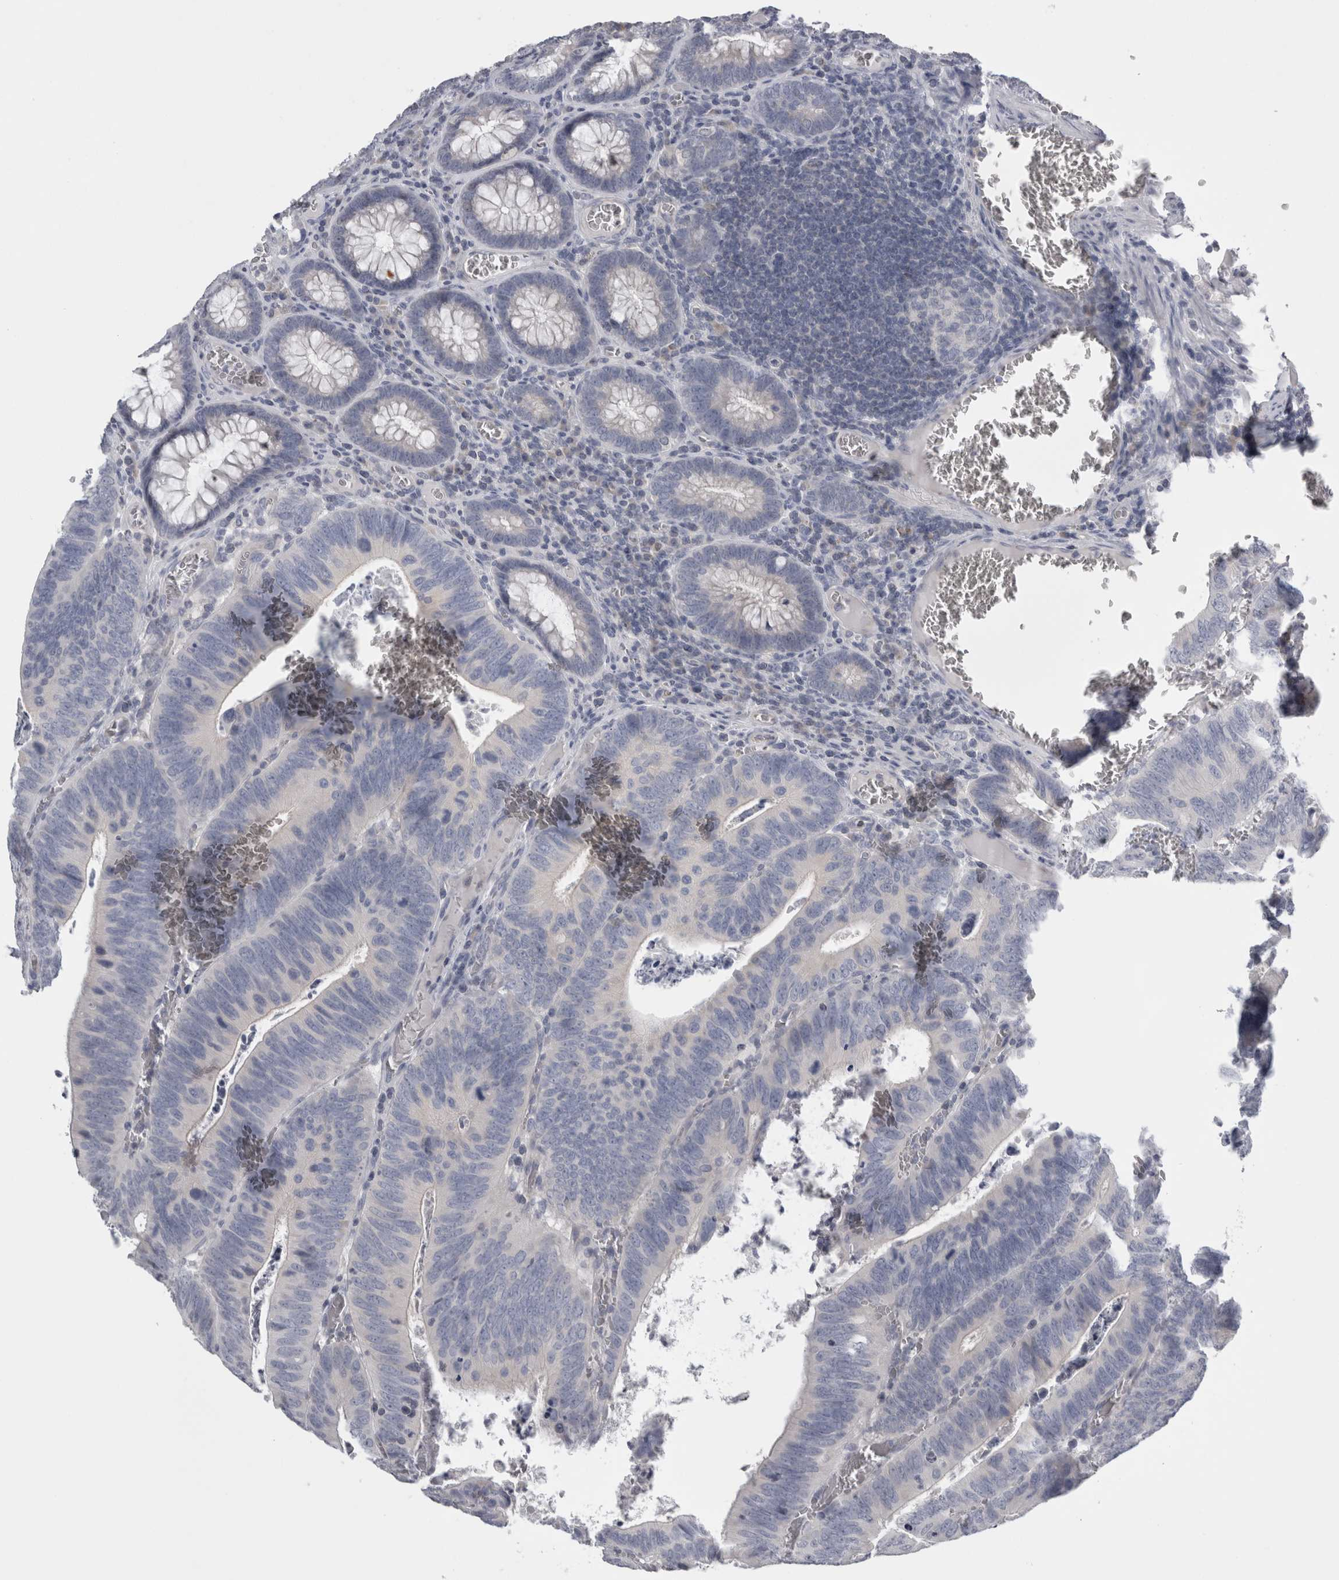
{"staining": {"intensity": "negative", "quantity": "none", "location": "none"}, "tissue": "colorectal cancer", "cell_type": "Tumor cells", "image_type": "cancer", "snomed": [{"axis": "morphology", "description": "Inflammation, NOS"}, {"axis": "morphology", "description": "Adenocarcinoma, NOS"}, {"axis": "topography", "description": "Colon"}], "caption": "An image of colorectal cancer stained for a protein reveals no brown staining in tumor cells.", "gene": "TCAP", "patient": {"sex": "male", "age": 72}}